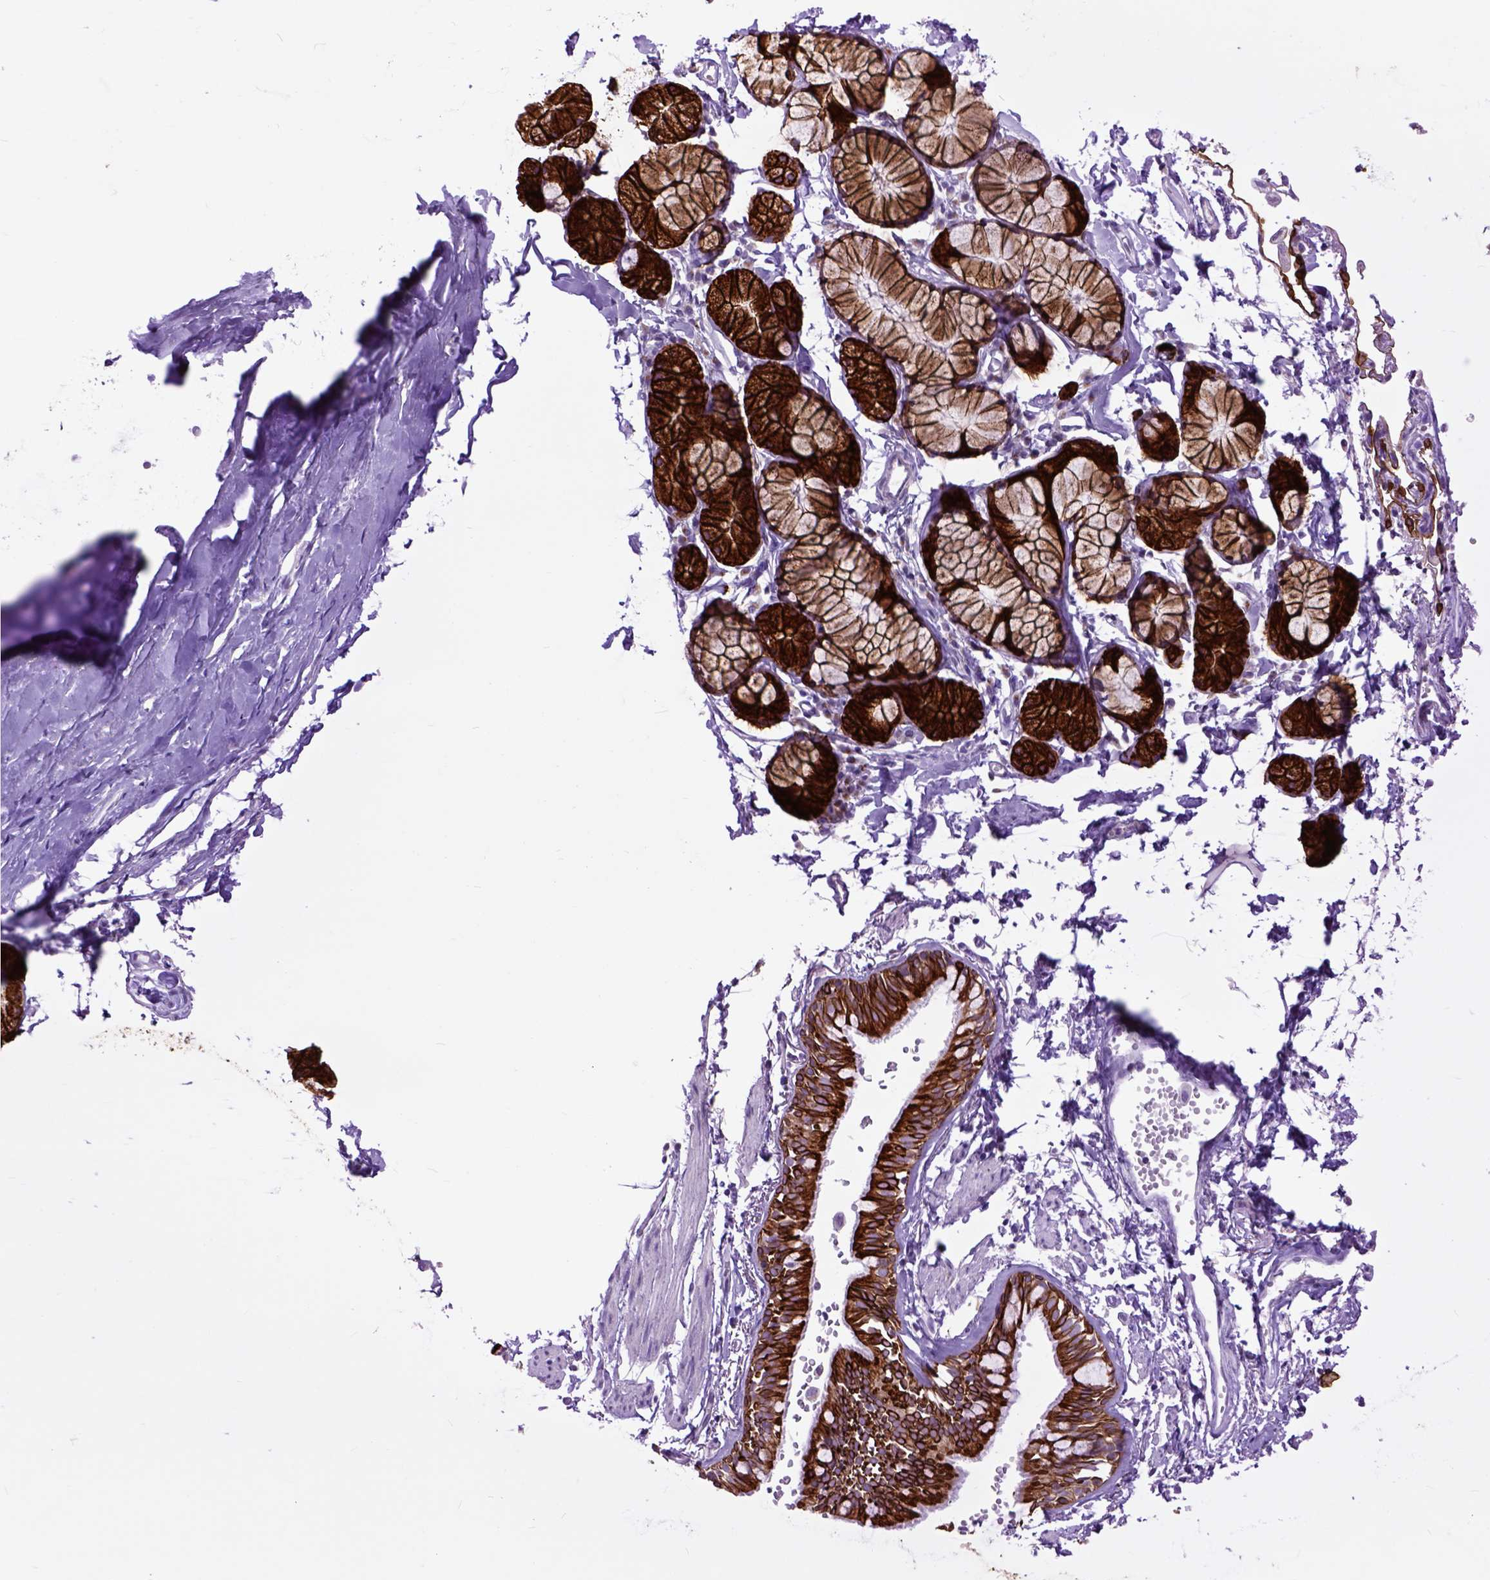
{"staining": {"intensity": "strong", "quantity": ">75%", "location": "cytoplasmic/membranous"}, "tissue": "bronchus", "cell_type": "Respiratory epithelial cells", "image_type": "normal", "snomed": [{"axis": "morphology", "description": "Normal tissue, NOS"}, {"axis": "topography", "description": "Cartilage tissue"}, {"axis": "topography", "description": "Bronchus"}], "caption": "Immunohistochemical staining of normal human bronchus demonstrates >75% levels of strong cytoplasmic/membranous protein expression in approximately >75% of respiratory epithelial cells.", "gene": "RAB25", "patient": {"sex": "female", "age": 59}}